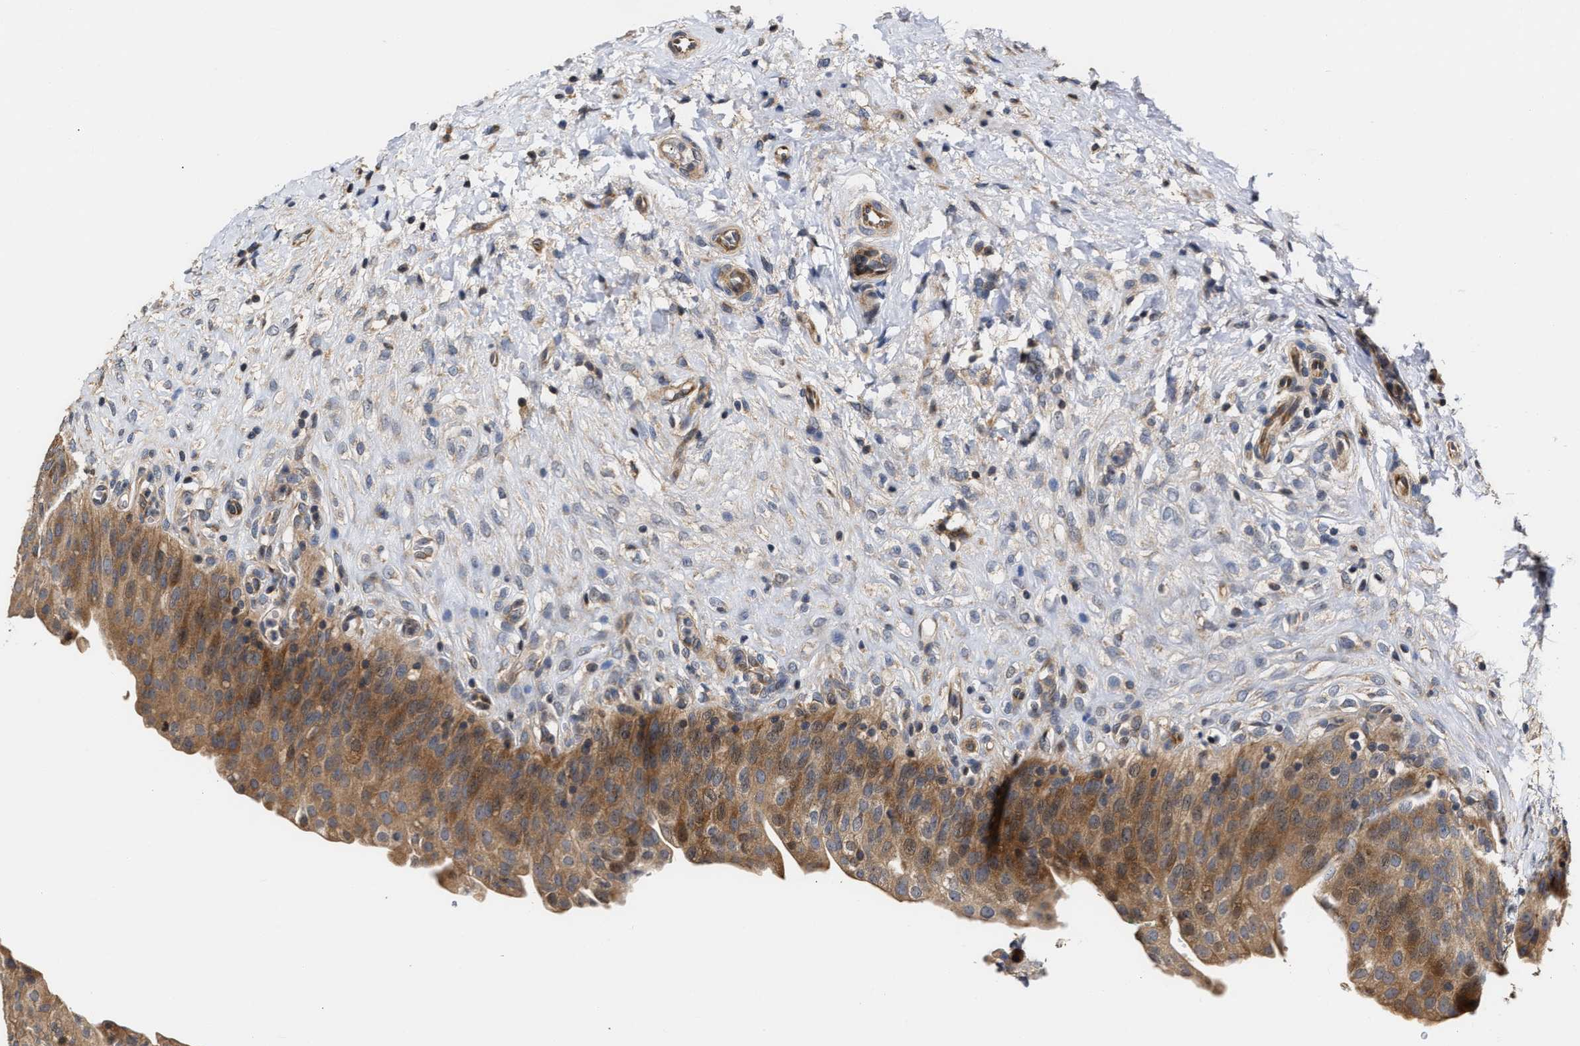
{"staining": {"intensity": "moderate", "quantity": ">75%", "location": "cytoplasmic/membranous"}, "tissue": "urinary bladder", "cell_type": "Urothelial cells", "image_type": "normal", "snomed": [{"axis": "morphology", "description": "Urothelial carcinoma, High grade"}, {"axis": "topography", "description": "Urinary bladder"}], "caption": "Immunohistochemical staining of benign human urinary bladder demonstrates >75% levels of moderate cytoplasmic/membranous protein staining in about >75% of urothelial cells.", "gene": "CLIP2", "patient": {"sex": "male", "age": 46}}